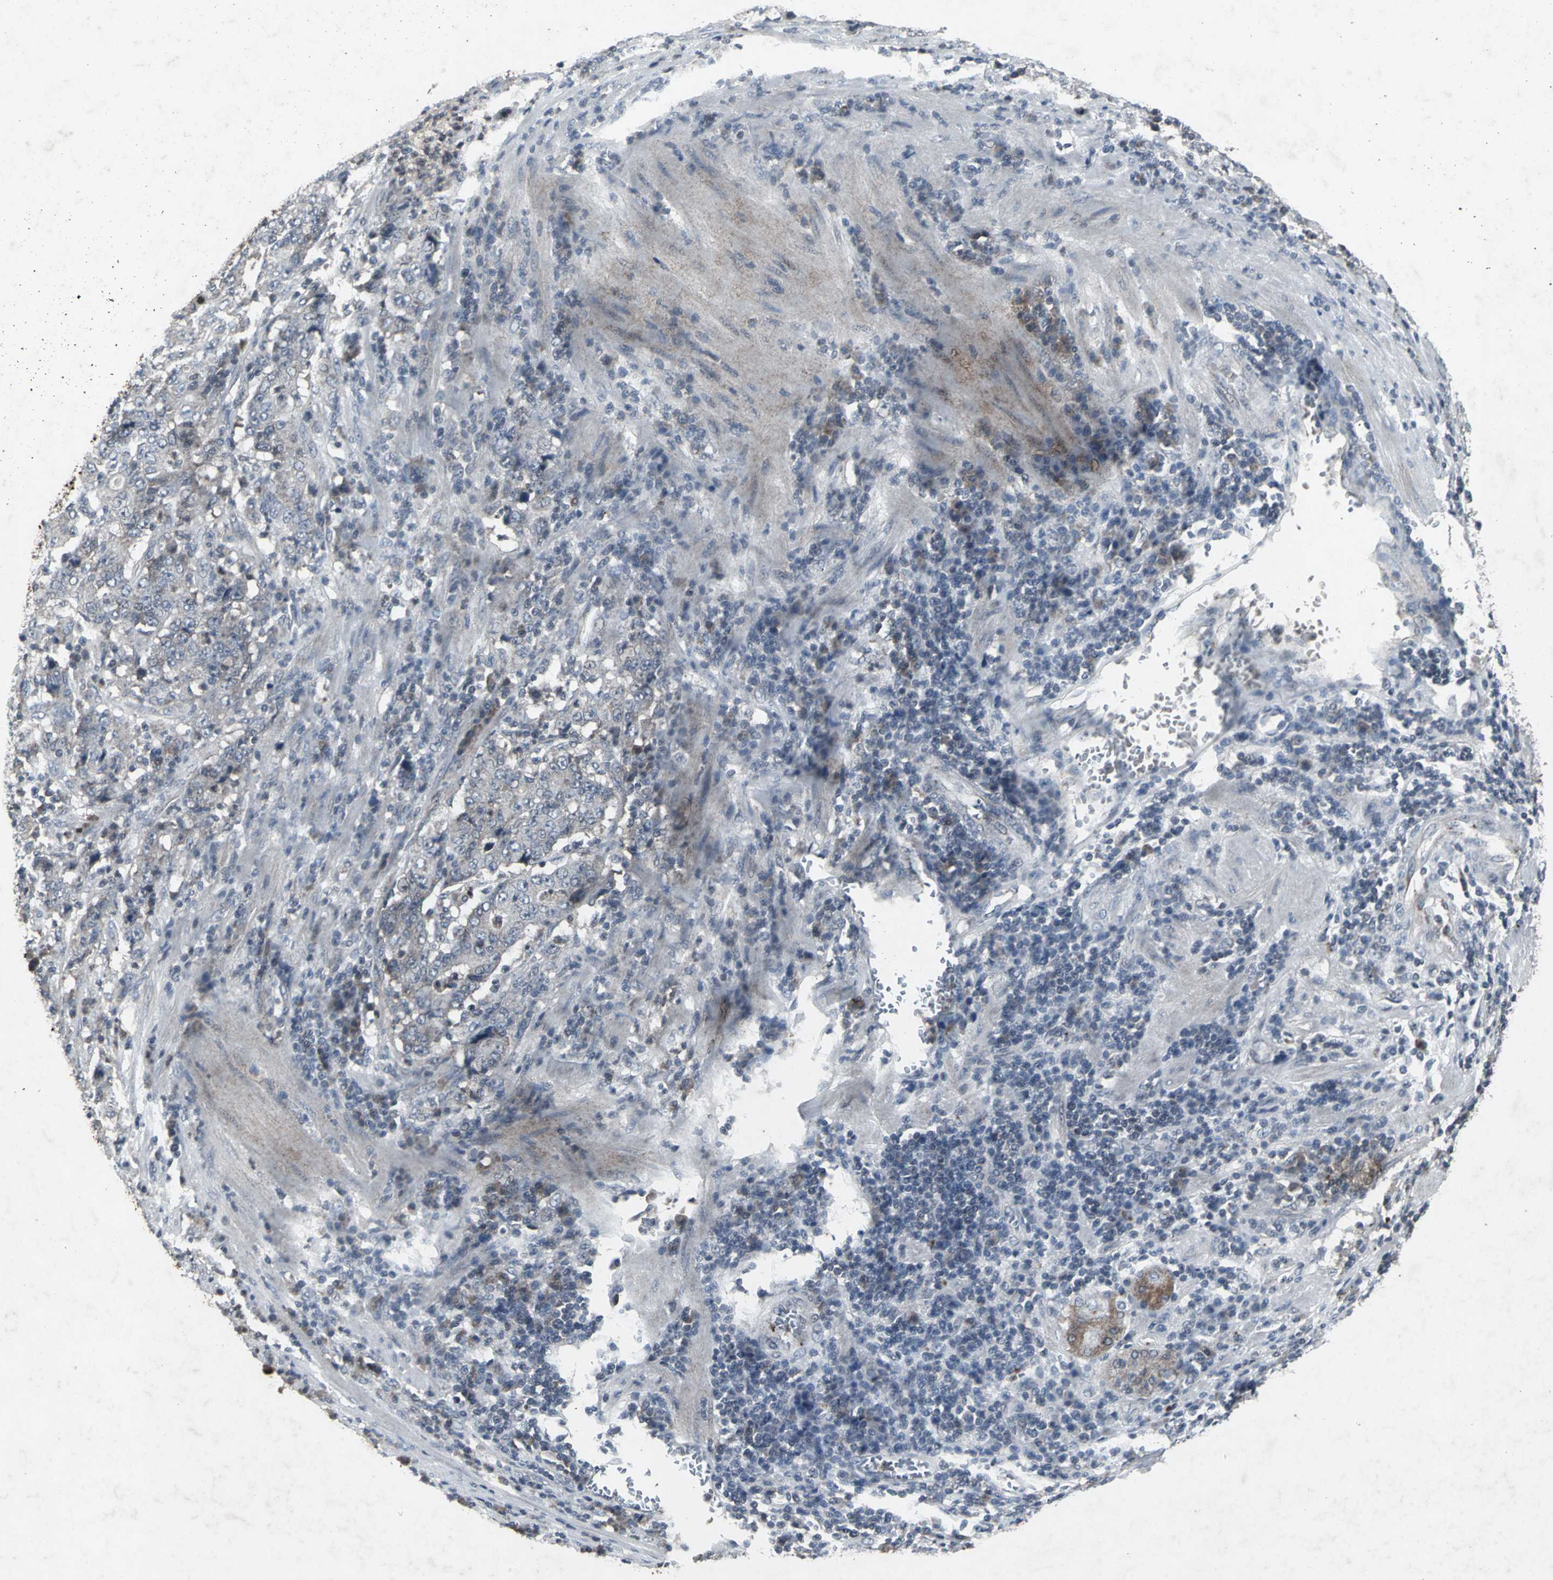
{"staining": {"intensity": "weak", "quantity": "<25%", "location": "cytoplasmic/membranous"}, "tissue": "stomach cancer", "cell_type": "Tumor cells", "image_type": "cancer", "snomed": [{"axis": "morphology", "description": "Normal tissue, NOS"}, {"axis": "morphology", "description": "Adenocarcinoma, NOS"}, {"axis": "topography", "description": "Stomach, upper"}, {"axis": "topography", "description": "Stomach"}], "caption": "This is an IHC histopathology image of stomach cancer (adenocarcinoma). There is no expression in tumor cells.", "gene": "BMP4", "patient": {"sex": "male", "age": 59}}